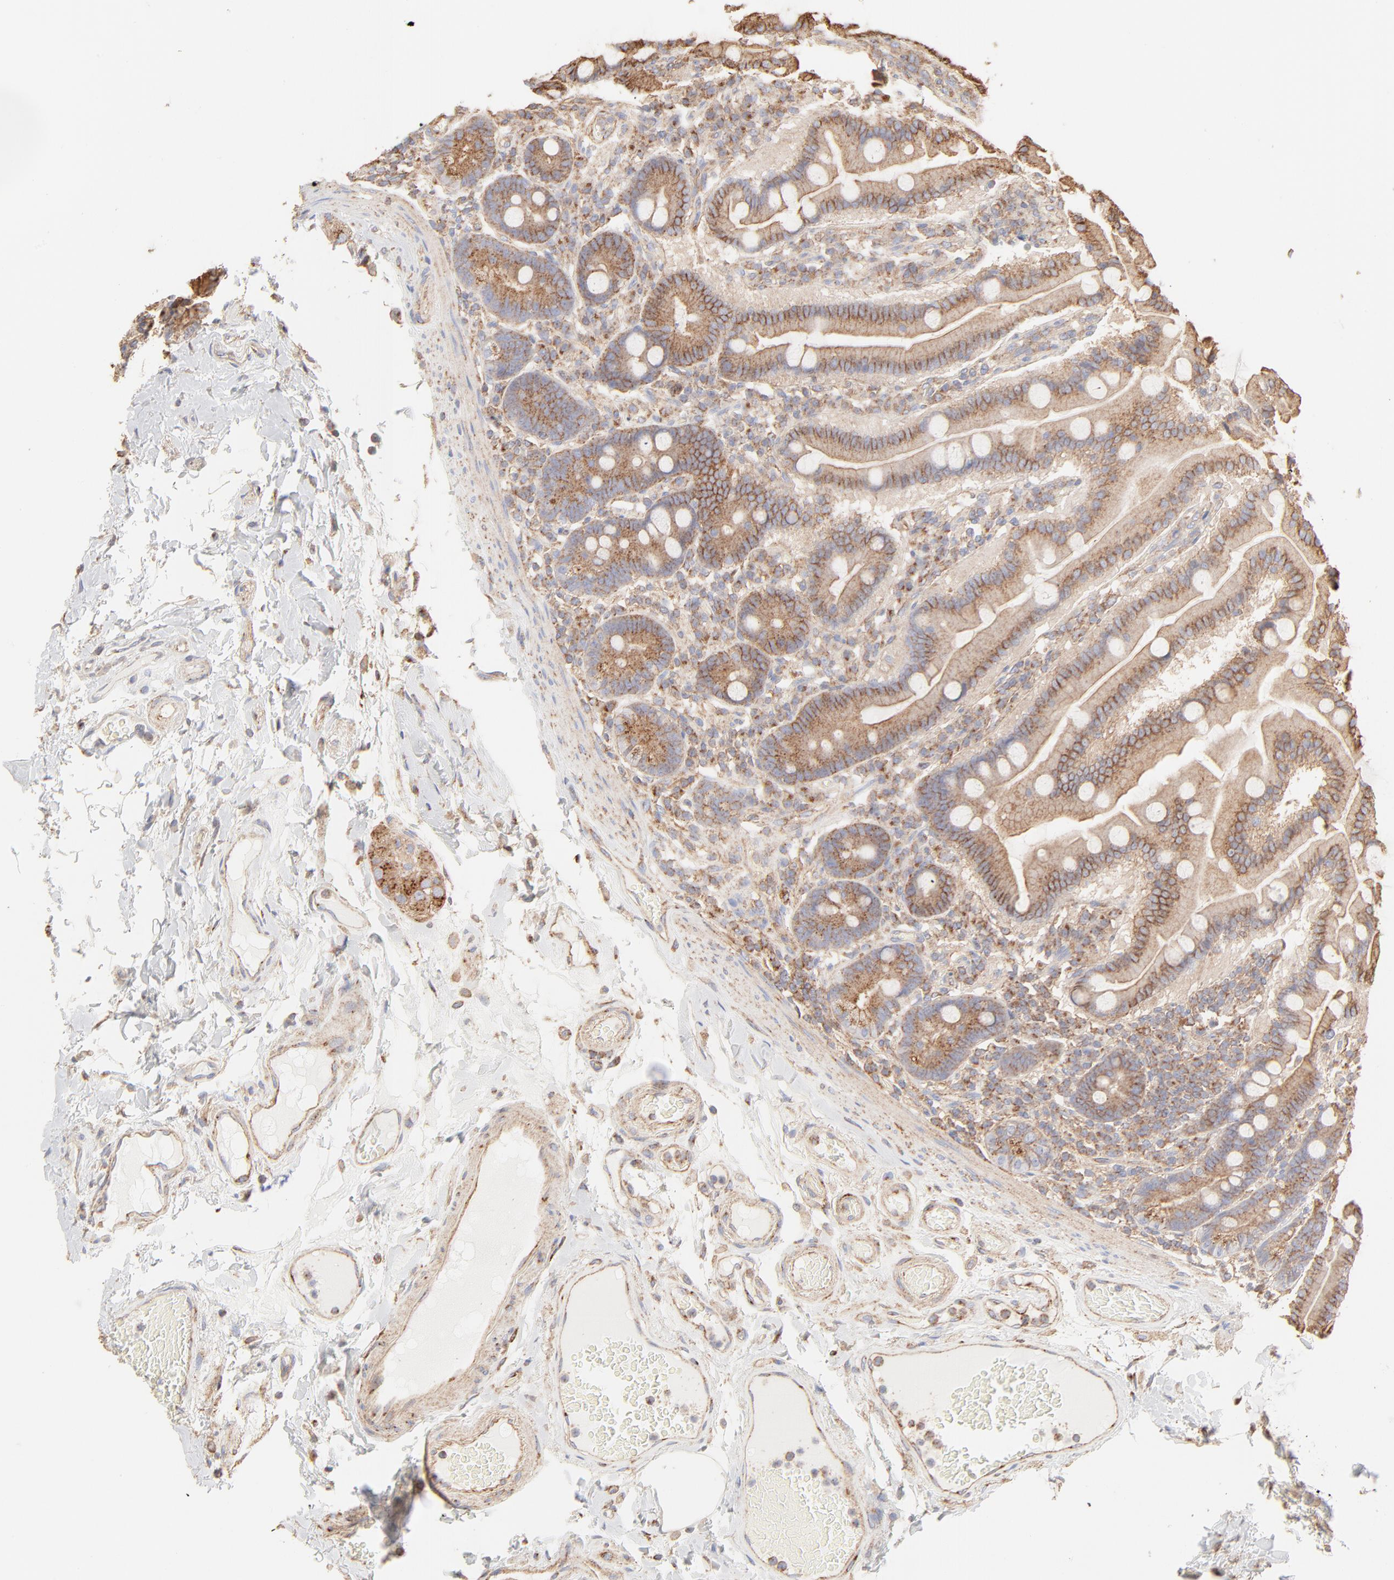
{"staining": {"intensity": "moderate", "quantity": ">75%", "location": "cytoplasmic/membranous"}, "tissue": "duodenum", "cell_type": "Glandular cells", "image_type": "normal", "snomed": [{"axis": "morphology", "description": "Normal tissue, NOS"}, {"axis": "topography", "description": "Duodenum"}], "caption": "Protein expression analysis of unremarkable duodenum displays moderate cytoplasmic/membranous expression in about >75% of glandular cells. Immunohistochemistry stains the protein in brown and the nuclei are stained blue.", "gene": "CLTB", "patient": {"sex": "female", "age": 64}}